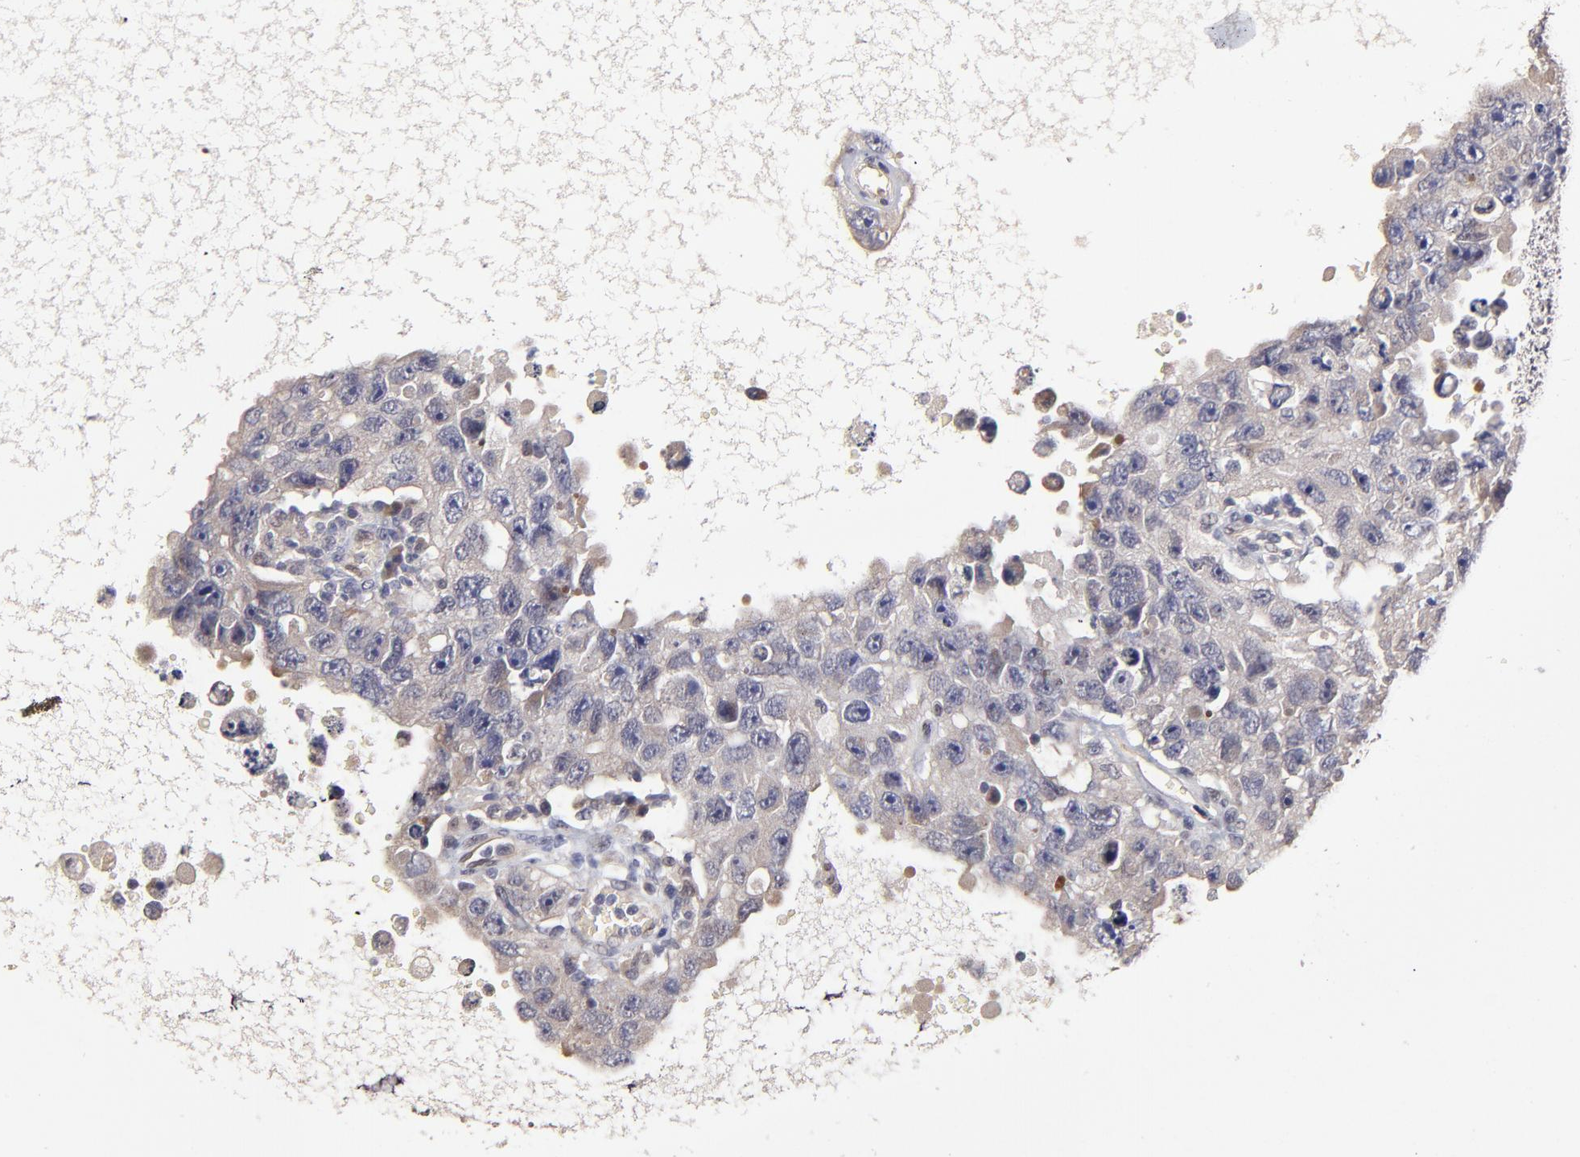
{"staining": {"intensity": "weak", "quantity": "25%-75%", "location": "cytoplasmic/membranous"}, "tissue": "testis cancer", "cell_type": "Tumor cells", "image_type": "cancer", "snomed": [{"axis": "morphology", "description": "Carcinoma, Embryonal, NOS"}, {"axis": "topography", "description": "Testis"}], "caption": "Protein expression analysis of human testis cancer (embryonal carcinoma) reveals weak cytoplasmic/membranous positivity in approximately 25%-75% of tumor cells.", "gene": "ZNF10", "patient": {"sex": "male", "age": 26}}